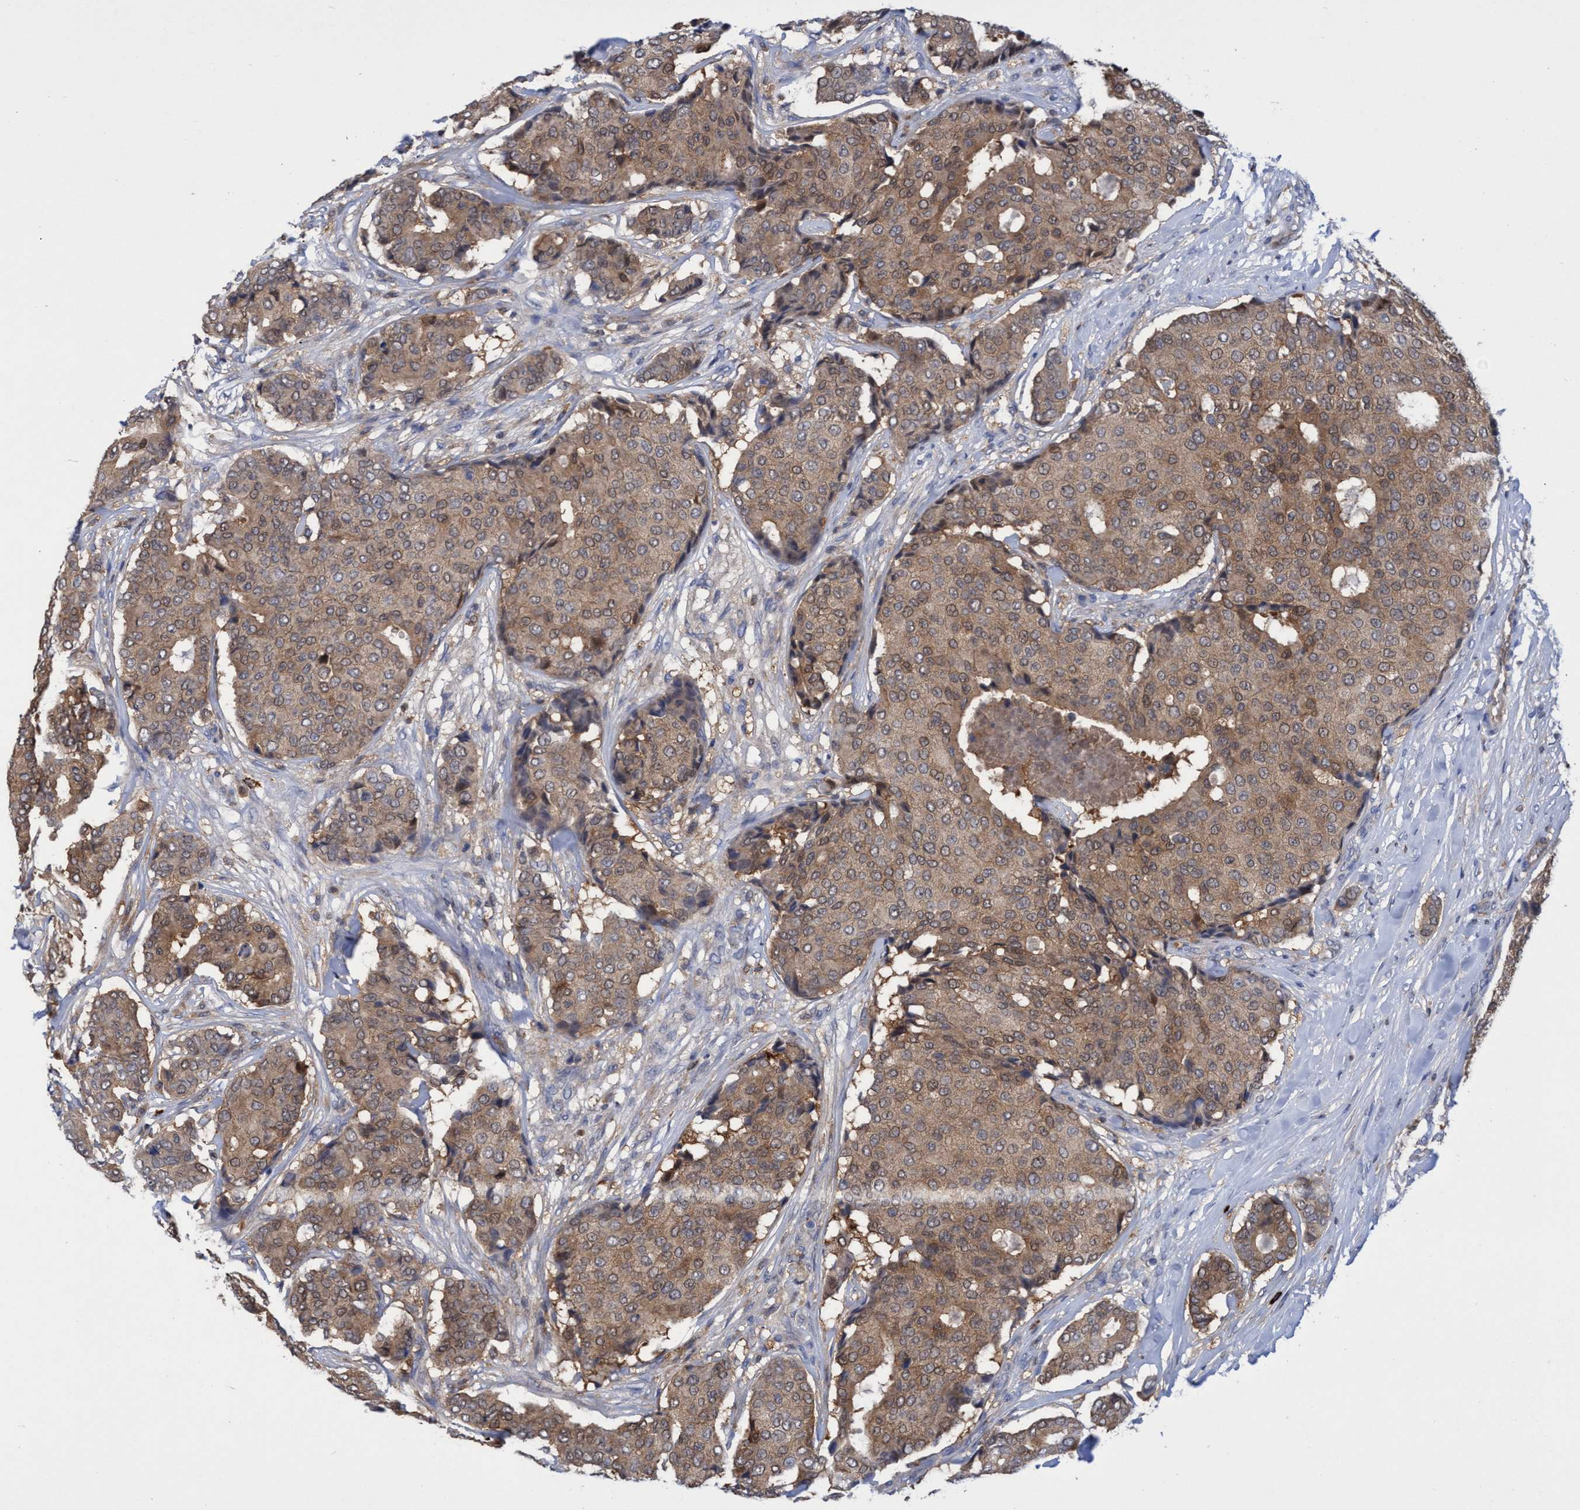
{"staining": {"intensity": "moderate", "quantity": ">75%", "location": "cytoplasmic/membranous"}, "tissue": "breast cancer", "cell_type": "Tumor cells", "image_type": "cancer", "snomed": [{"axis": "morphology", "description": "Duct carcinoma"}, {"axis": "topography", "description": "Breast"}], "caption": "A medium amount of moderate cytoplasmic/membranous staining is seen in about >75% of tumor cells in breast intraductal carcinoma tissue.", "gene": "PNPO", "patient": {"sex": "female", "age": 75}}